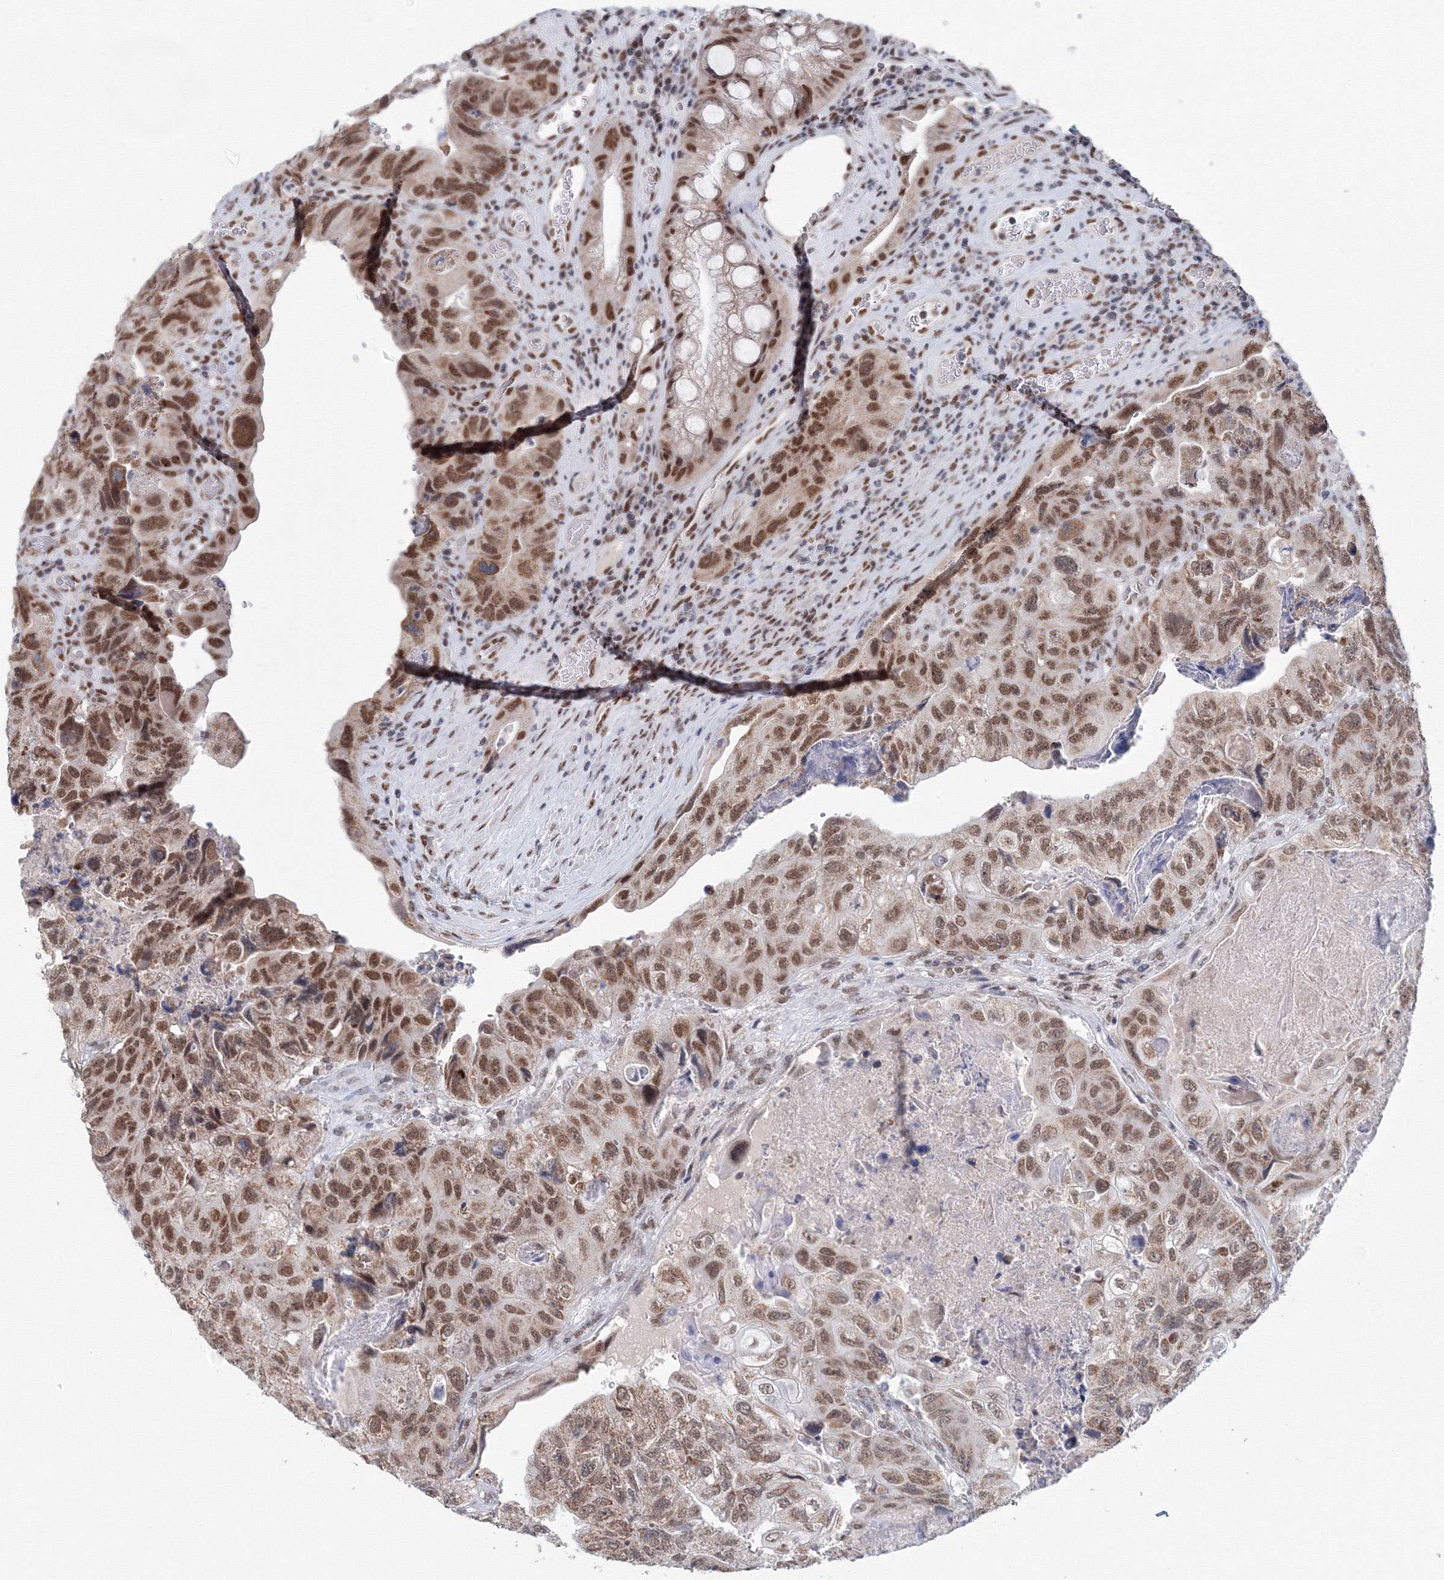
{"staining": {"intensity": "moderate", "quantity": ">75%", "location": "nuclear"}, "tissue": "colorectal cancer", "cell_type": "Tumor cells", "image_type": "cancer", "snomed": [{"axis": "morphology", "description": "Adenocarcinoma, NOS"}, {"axis": "topography", "description": "Rectum"}], "caption": "Protein staining of colorectal adenocarcinoma tissue exhibits moderate nuclear expression in approximately >75% of tumor cells.", "gene": "SF3B6", "patient": {"sex": "male", "age": 63}}